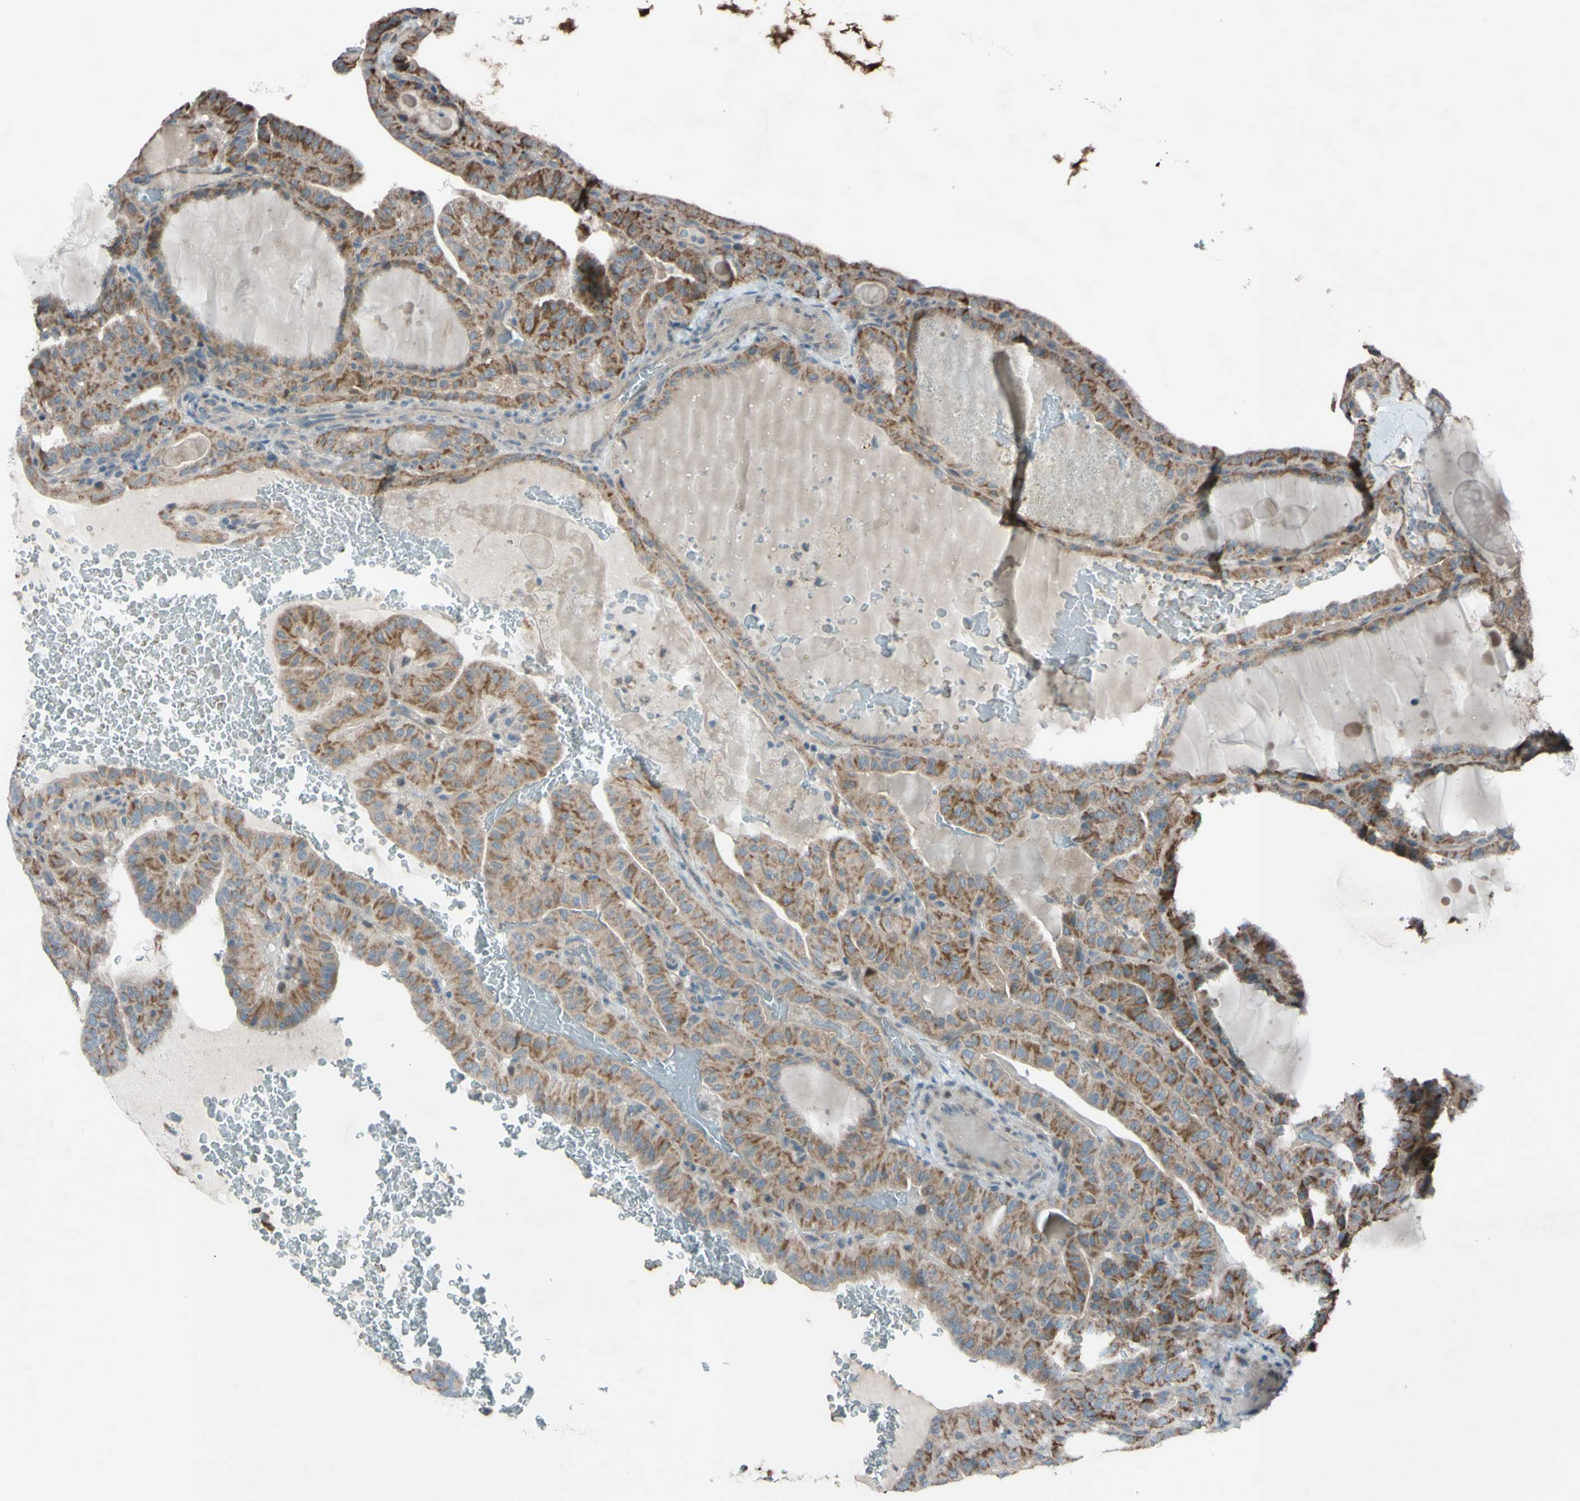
{"staining": {"intensity": "moderate", "quantity": ">75%", "location": "cytoplasmic/membranous"}, "tissue": "thyroid cancer", "cell_type": "Tumor cells", "image_type": "cancer", "snomed": [{"axis": "morphology", "description": "Papillary adenocarcinoma, NOS"}, {"axis": "topography", "description": "Thyroid gland"}], "caption": "An image of papillary adenocarcinoma (thyroid) stained for a protein exhibits moderate cytoplasmic/membranous brown staining in tumor cells.", "gene": "ACOT8", "patient": {"sex": "male", "age": 77}}